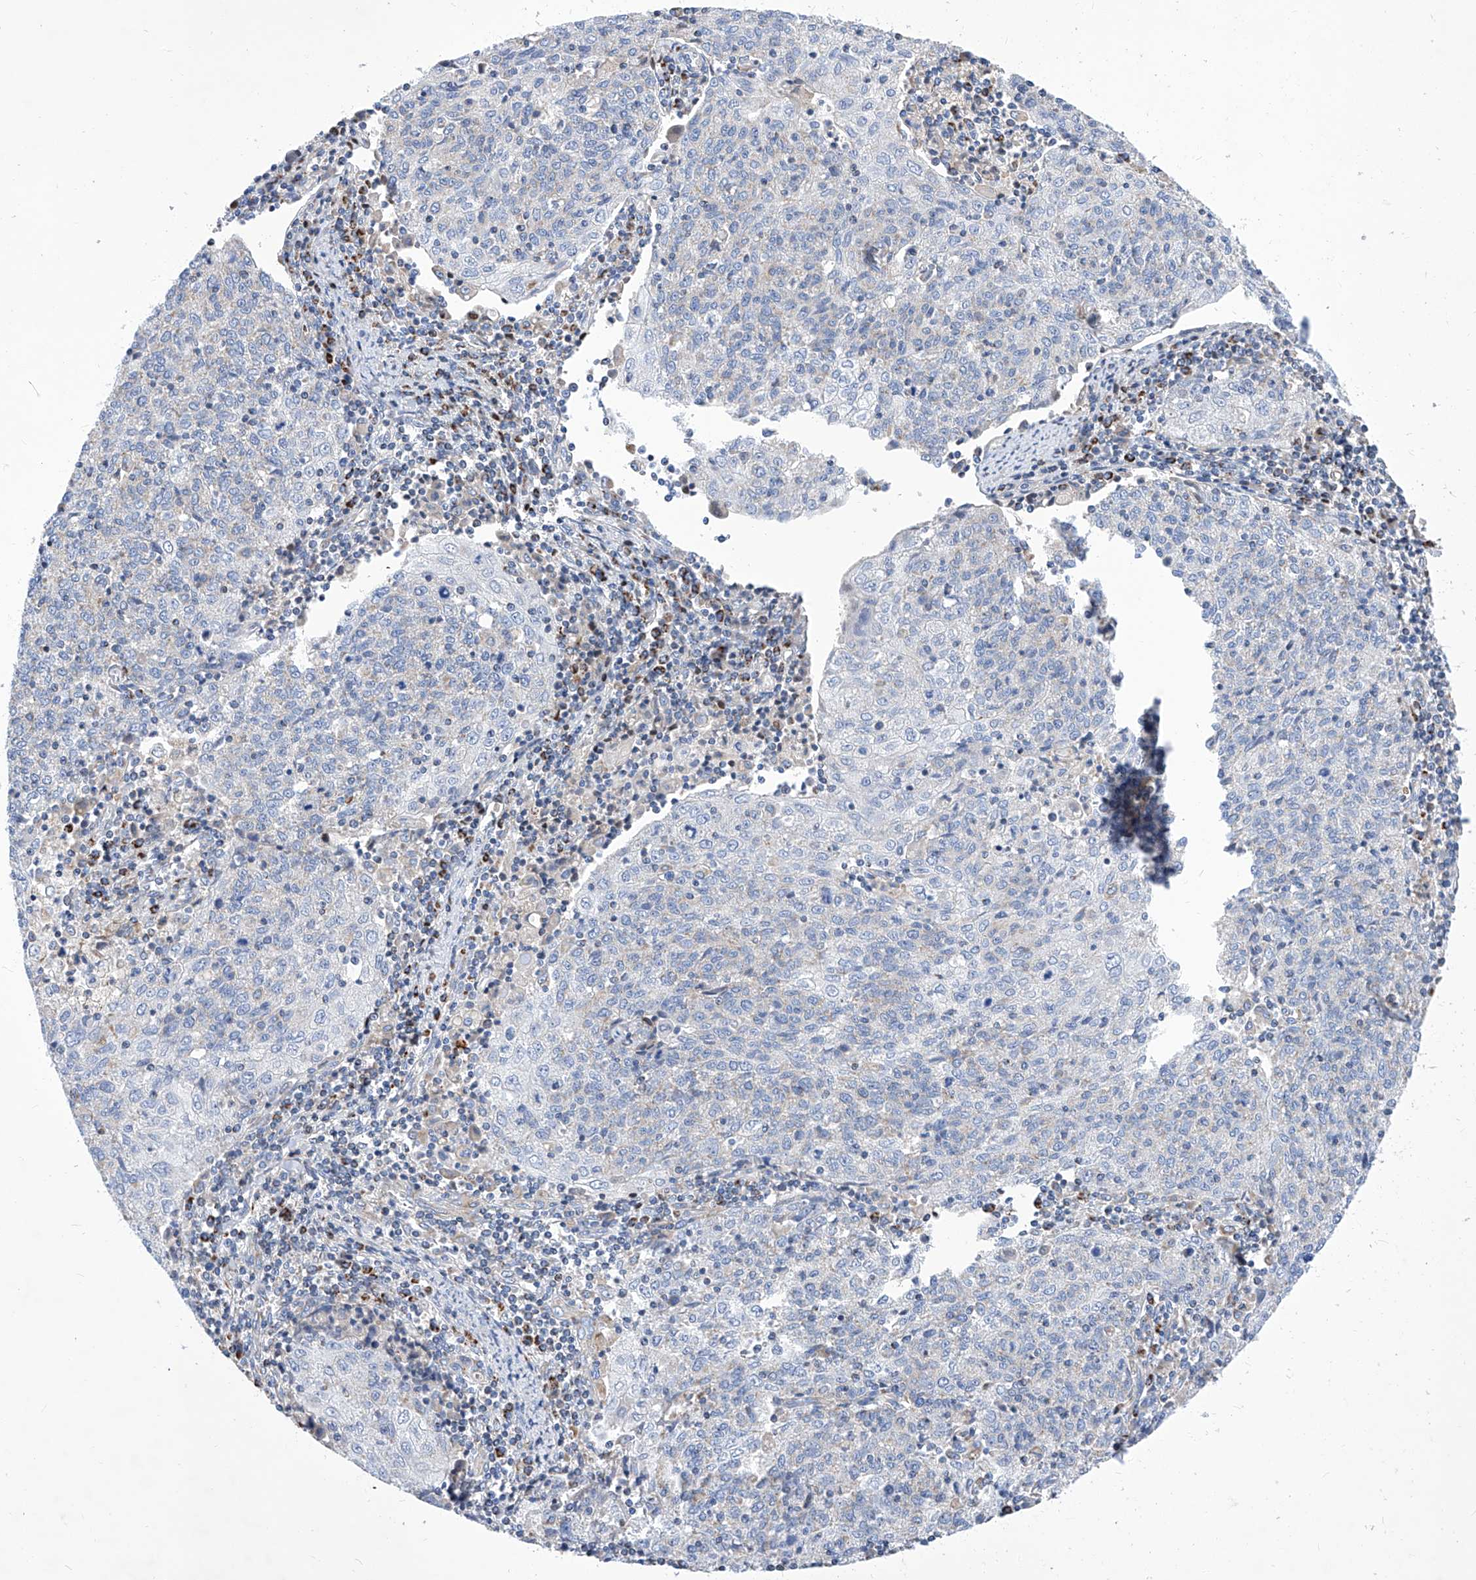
{"staining": {"intensity": "negative", "quantity": "none", "location": "none"}, "tissue": "cervical cancer", "cell_type": "Tumor cells", "image_type": "cancer", "snomed": [{"axis": "morphology", "description": "Squamous cell carcinoma, NOS"}, {"axis": "topography", "description": "Cervix"}], "caption": "Immunohistochemical staining of human squamous cell carcinoma (cervical) reveals no significant staining in tumor cells. Brightfield microscopy of immunohistochemistry (IHC) stained with DAB (brown) and hematoxylin (blue), captured at high magnification.", "gene": "HRNR", "patient": {"sex": "female", "age": 48}}